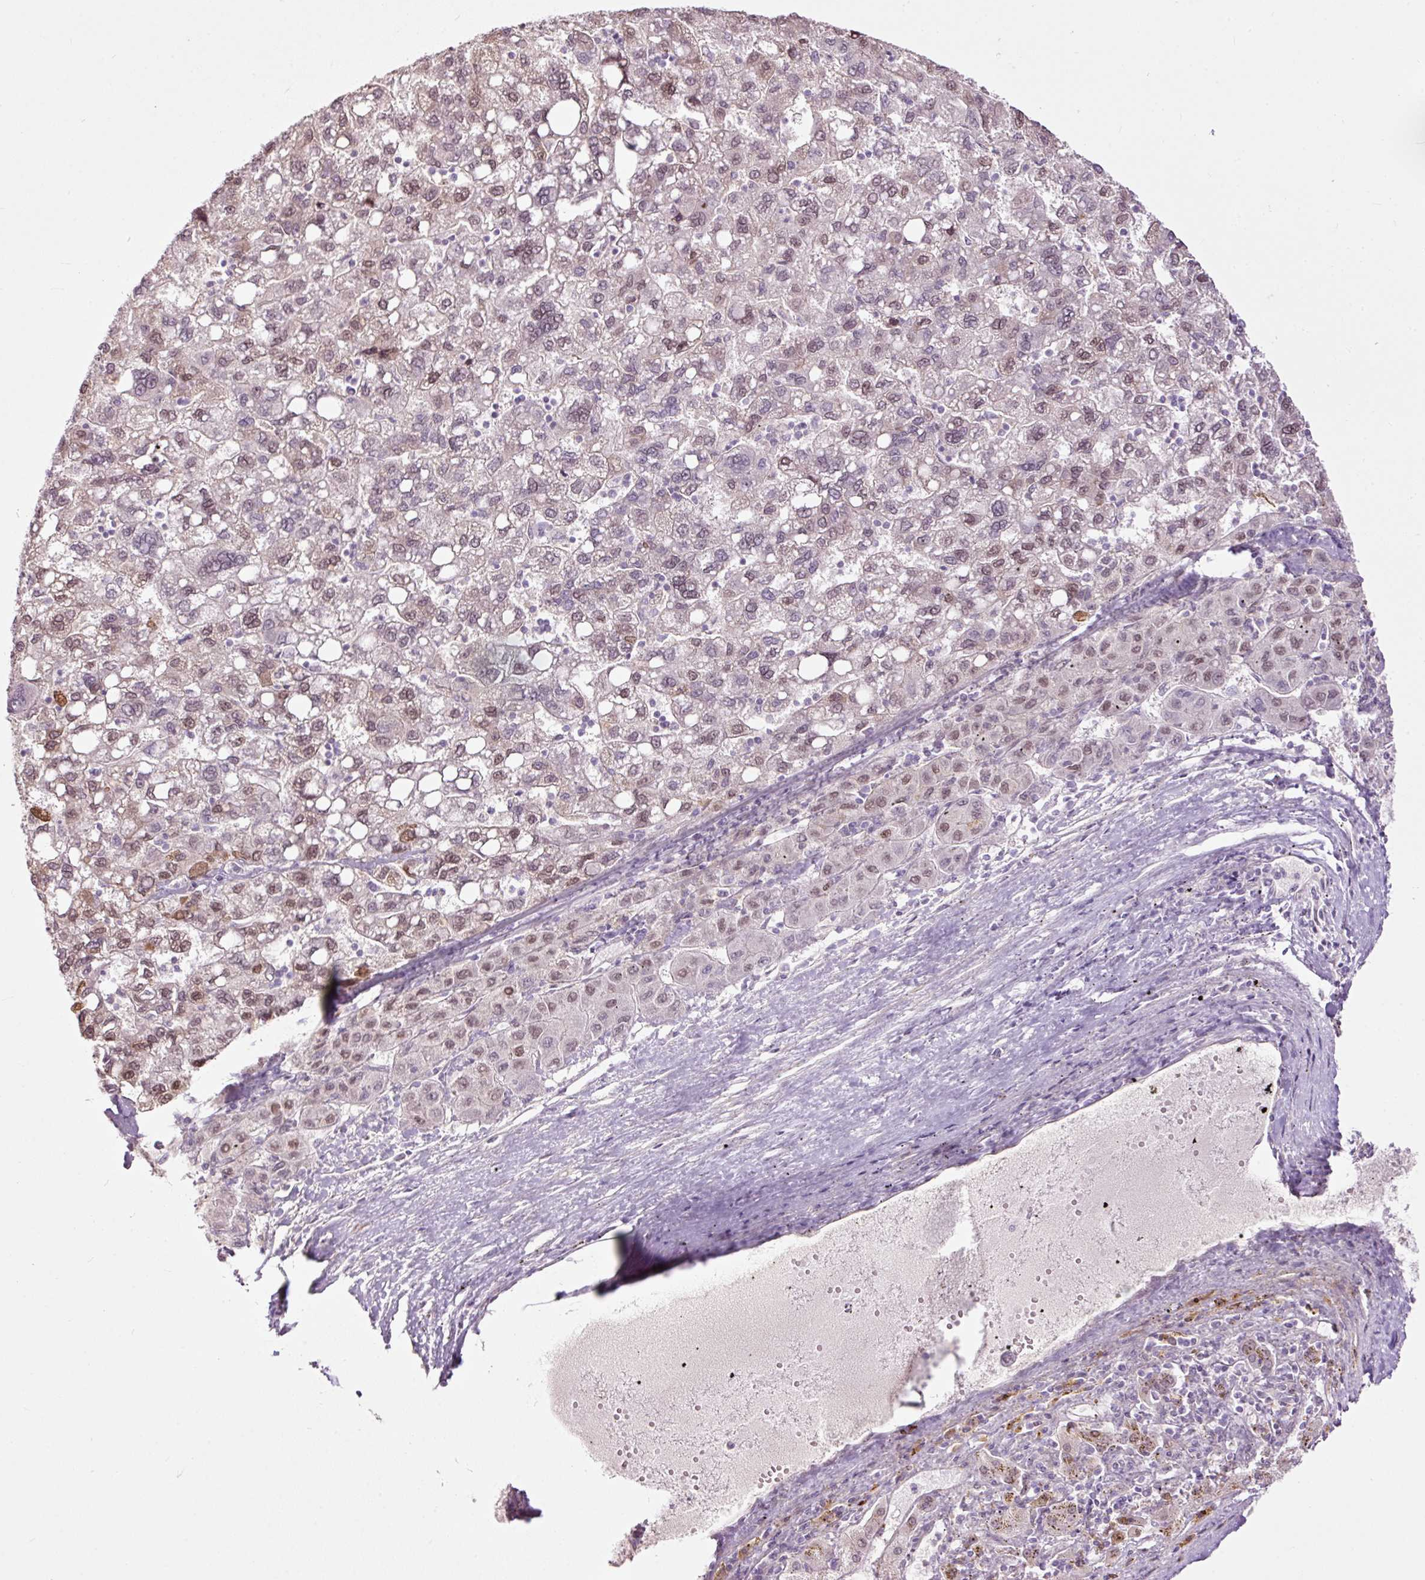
{"staining": {"intensity": "moderate", "quantity": "25%-75%", "location": "nuclear"}, "tissue": "liver cancer", "cell_type": "Tumor cells", "image_type": "cancer", "snomed": [{"axis": "morphology", "description": "Carcinoma, Hepatocellular, NOS"}, {"axis": "topography", "description": "Liver"}], "caption": "There is medium levels of moderate nuclear staining in tumor cells of liver cancer, as demonstrated by immunohistochemical staining (brown color).", "gene": "FCRL4", "patient": {"sex": "female", "age": 82}}